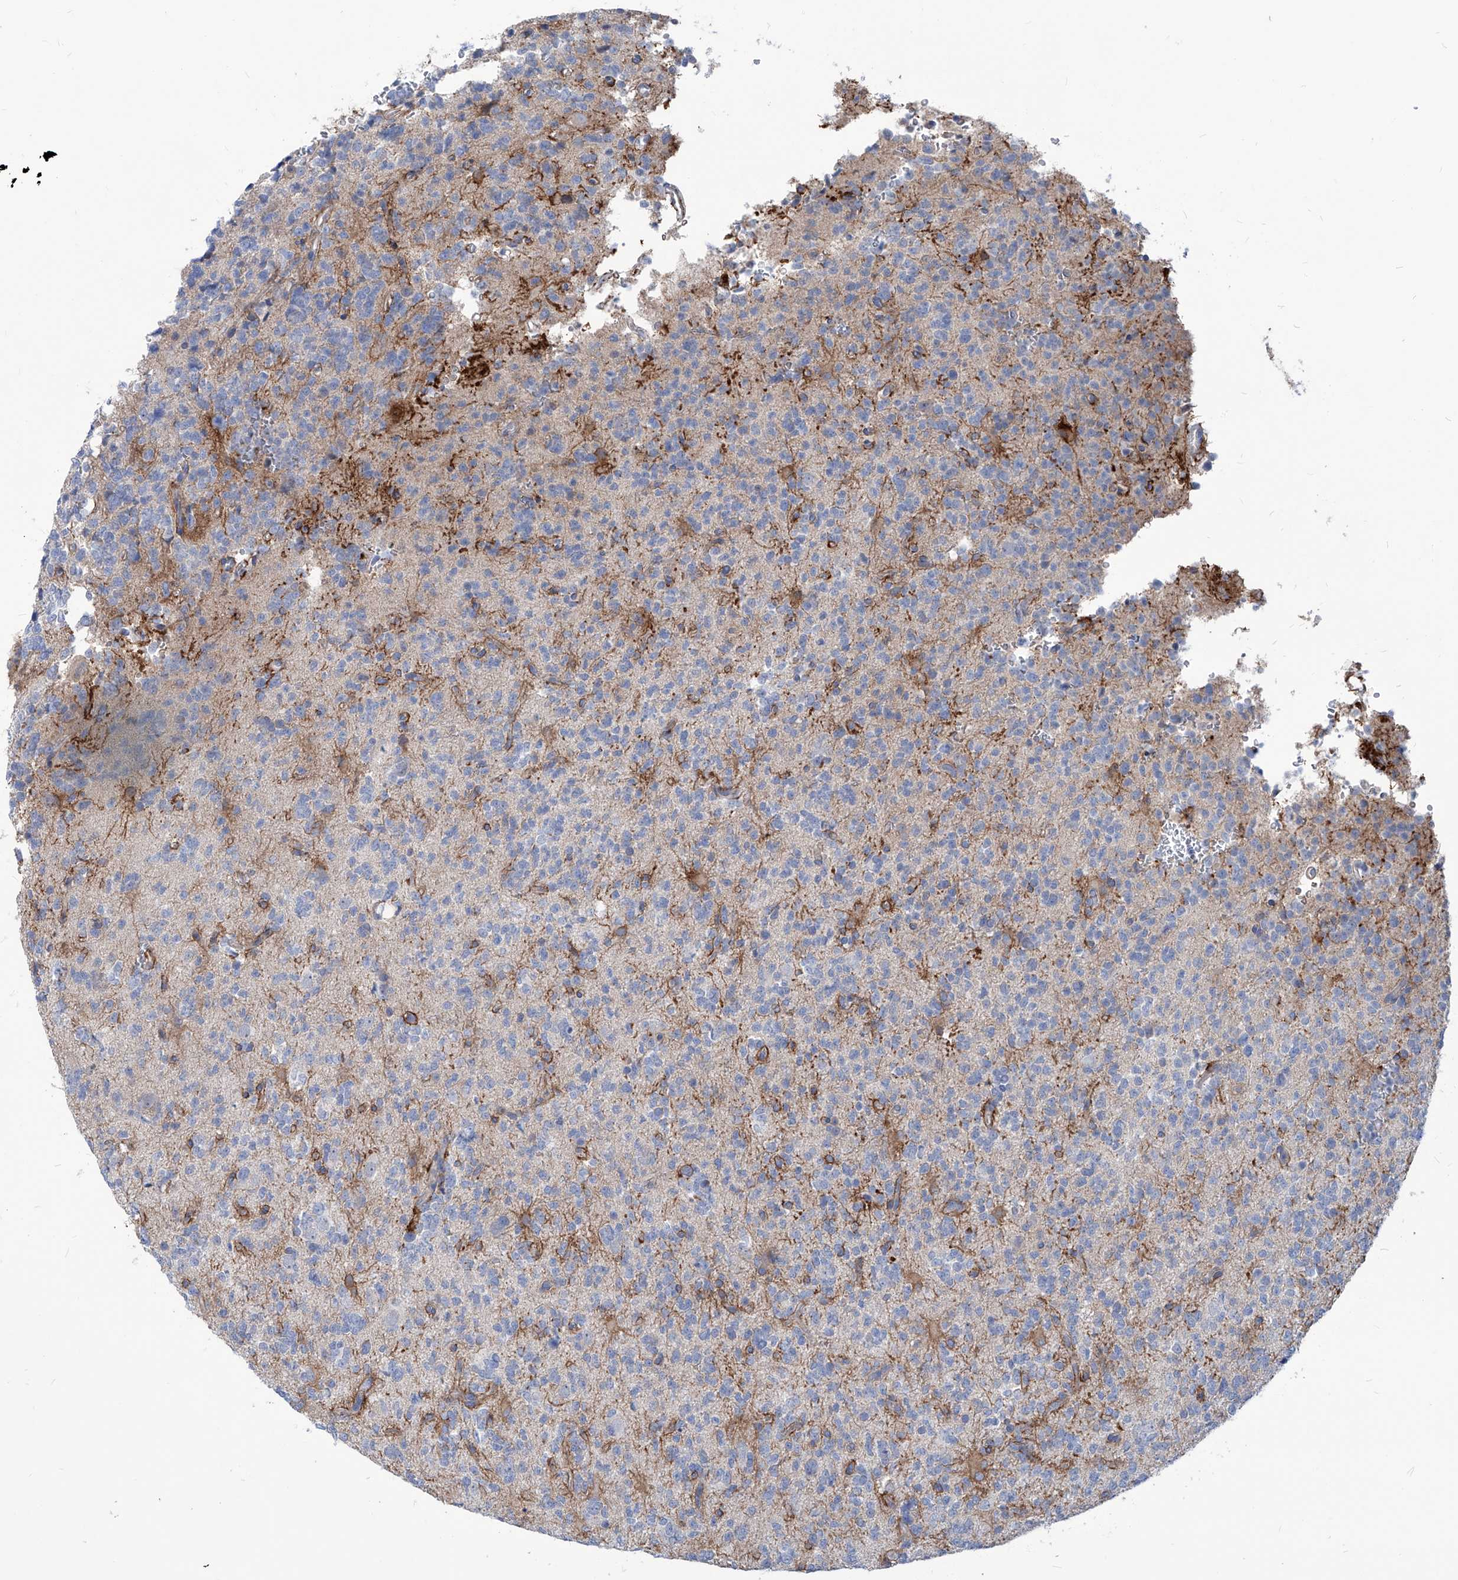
{"staining": {"intensity": "weak", "quantity": "<25%", "location": "cytoplasmic/membranous"}, "tissue": "glioma", "cell_type": "Tumor cells", "image_type": "cancer", "snomed": [{"axis": "morphology", "description": "Glioma, malignant, High grade"}, {"axis": "topography", "description": "Brain"}], "caption": "Immunohistochemical staining of glioma demonstrates no significant staining in tumor cells. (Brightfield microscopy of DAB IHC at high magnification).", "gene": "AKAP10", "patient": {"sex": "female", "age": 62}}